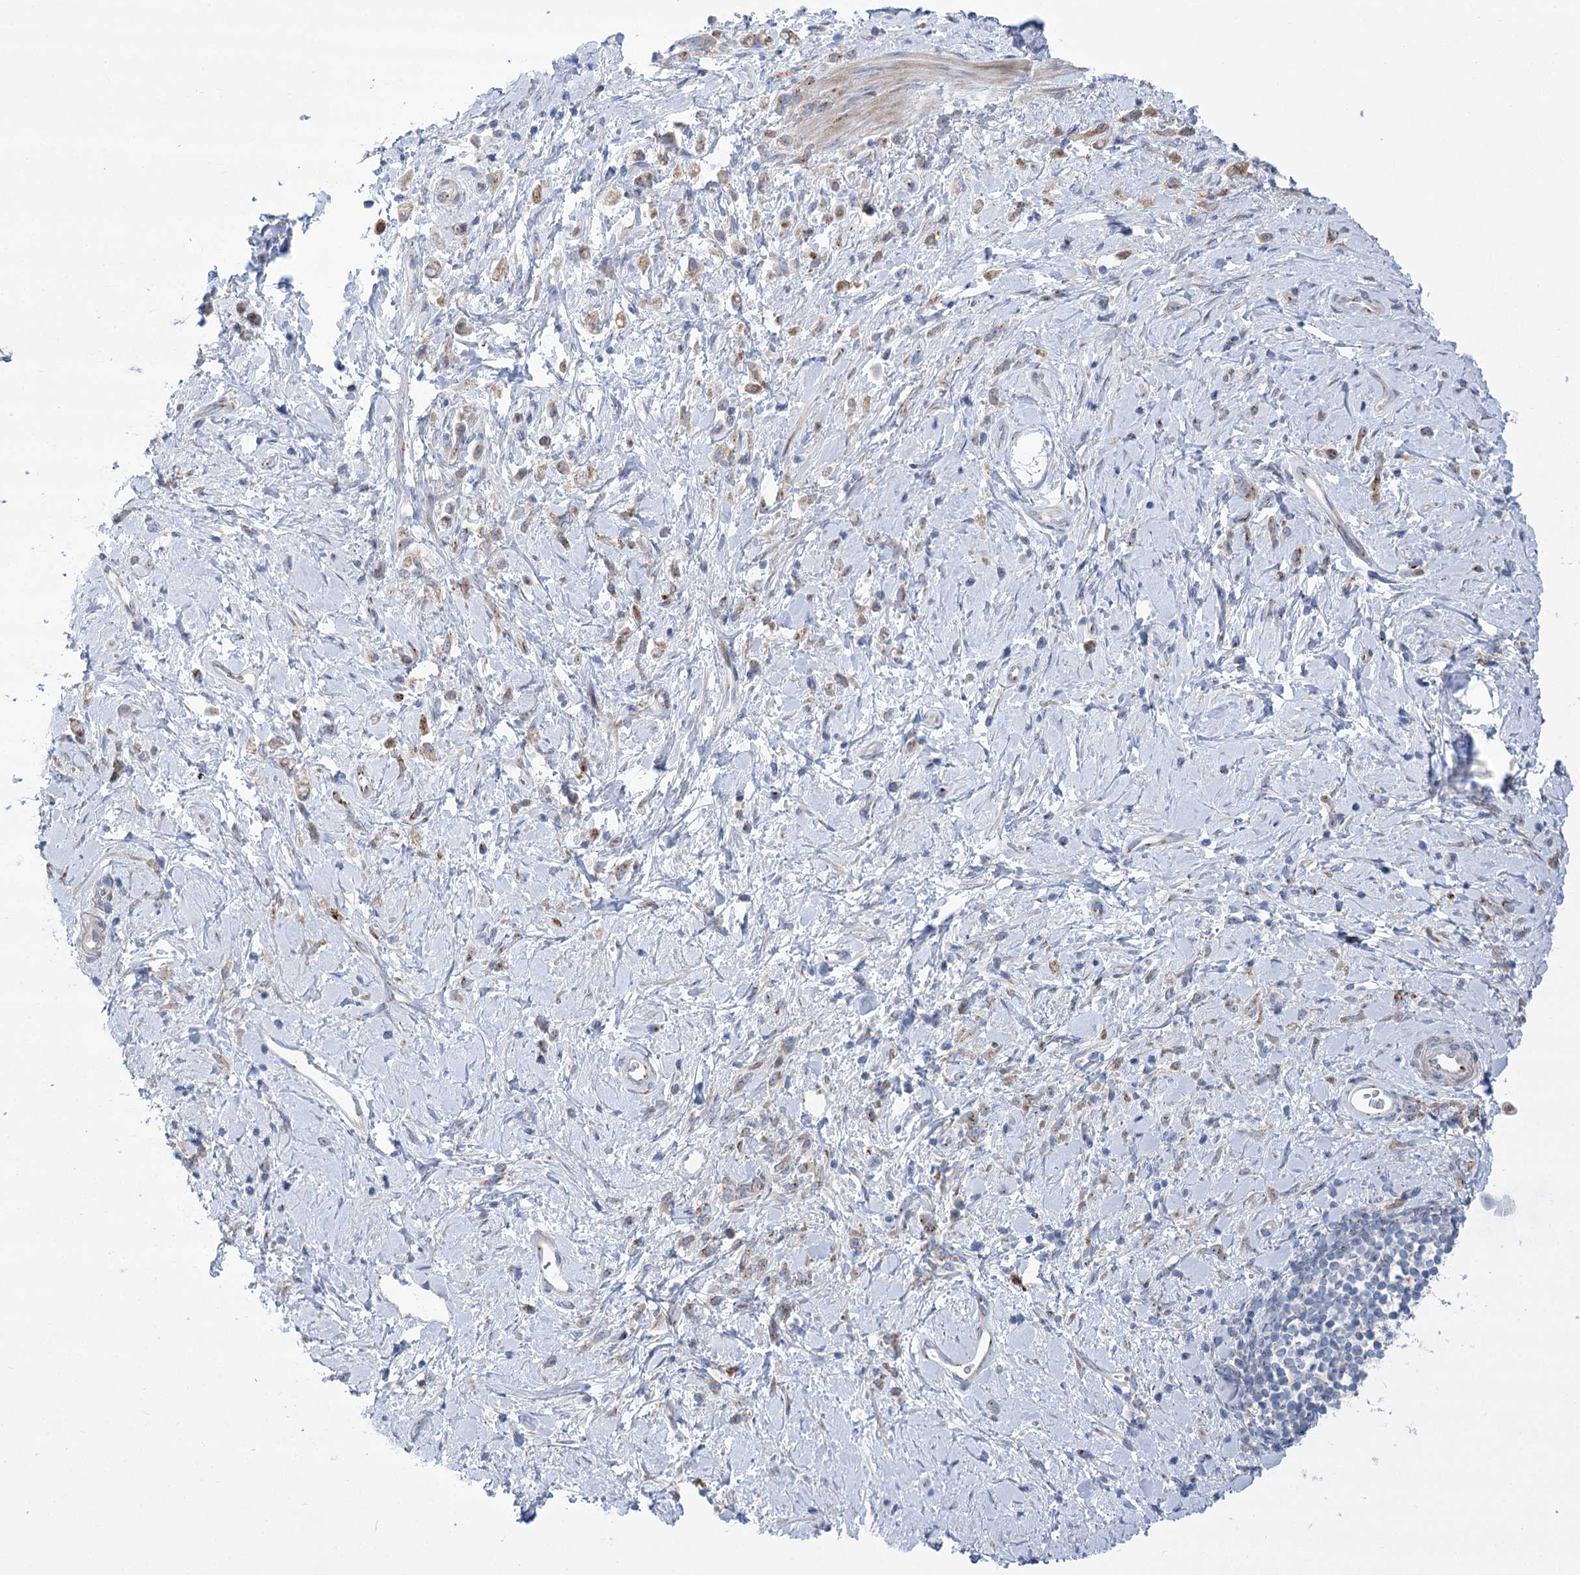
{"staining": {"intensity": "weak", "quantity": "25%-75%", "location": "cytoplasmic/membranous"}, "tissue": "stomach cancer", "cell_type": "Tumor cells", "image_type": "cancer", "snomed": [{"axis": "morphology", "description": "Adenocarcinoma, NOS"}, {"axis": "topography", "description": "Stomach"}], "caption": "This photomicrograph demonstrates adenocarcinoma (stomach) stained with IHC to label a protein in brown. The cytoplasmic/membranous of tumor cells show weak positivity for the protein. Nuclei are counter-stained blue.", "gene": "NME7", "patient": {"sex": "female", "age": 60}}